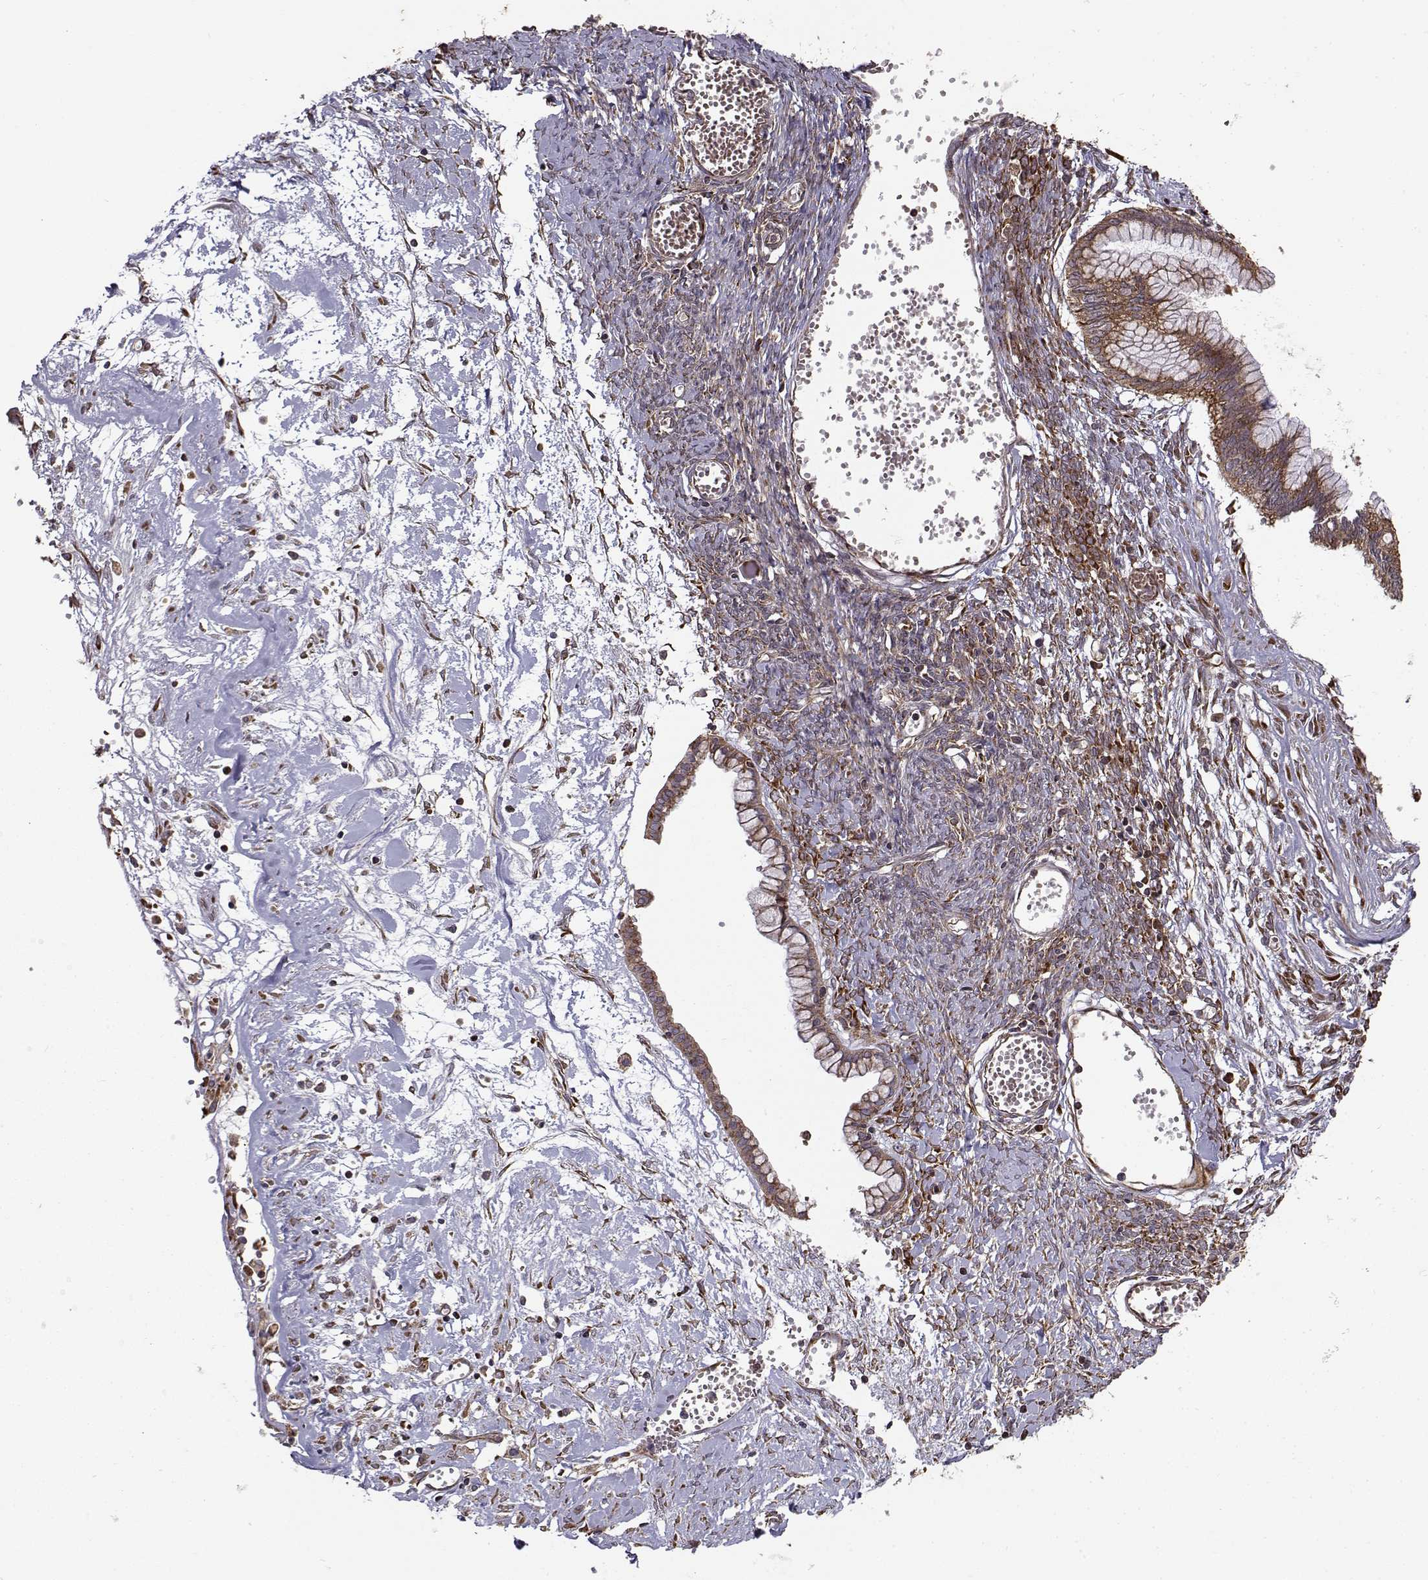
{"staining": {"intensity": "strong", "quantity": ">75%", "location": "cytoplasmic/membranous"}, "tissue": "ovarian cancer", "cell_type": "Tumor cells", "image_type": "cancer", "snomed": [{"axis": "morphology", "description": "Cystadenocarcinoma, mucinous, NOS"}, {"axis": "topography", "description": "Ovary"}], "caption": "The immunohistochemical stain highlights strong cytoplasmic/membranous staining in tumor cells of ovarian mucinous cystadenocarcinoma tissue.", "gene": "RPL31", "patient": {"sex": "female", "age": 67}}